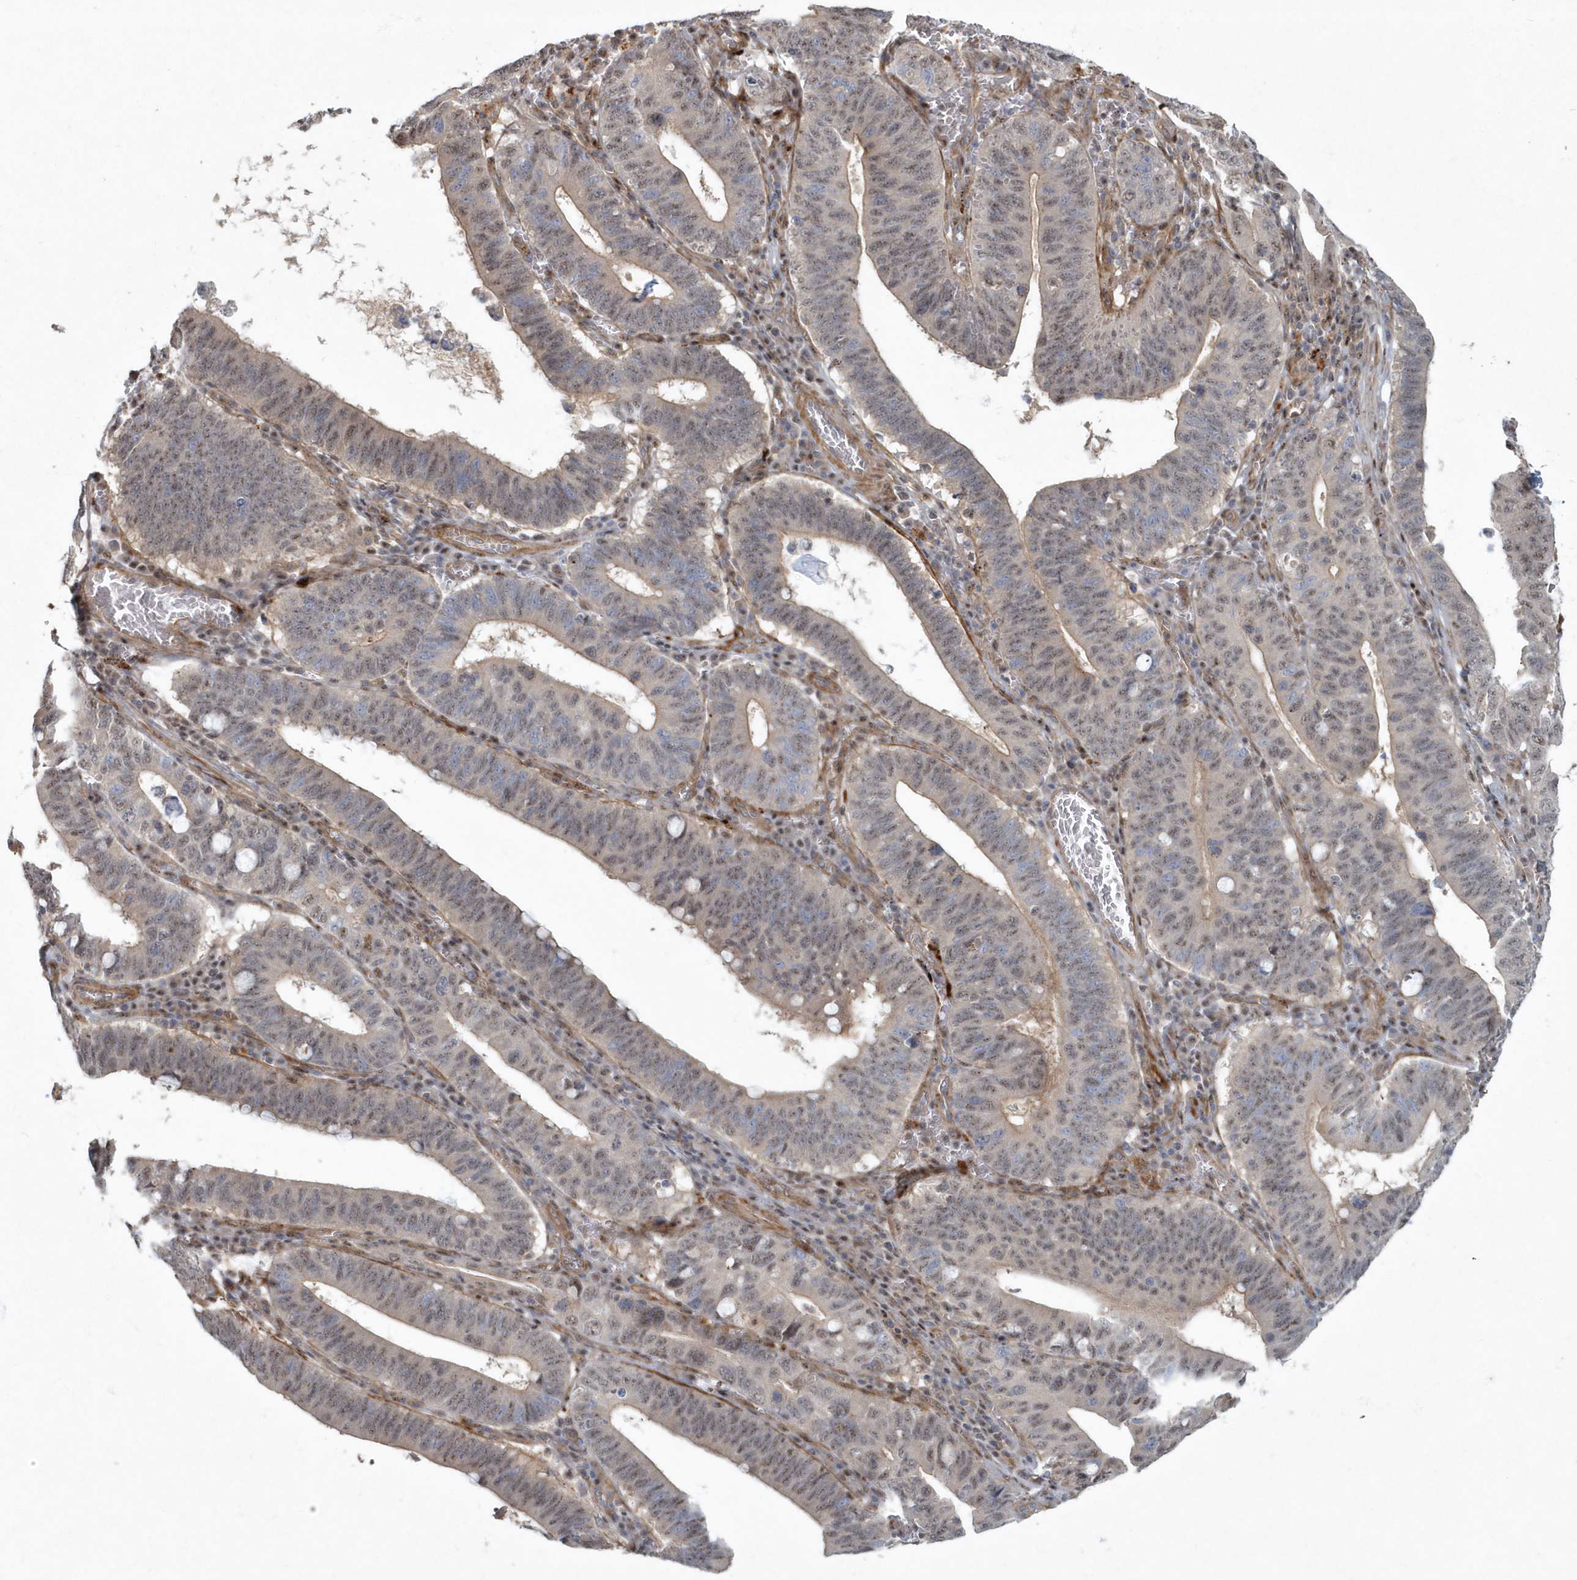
{"staining": {"intensity": "moderate", "quantity": "25%-75%", "location": "cytoplasmic/membranous,nuclear"}, "tissue": "stomach cancer", "cell_type": "Tumor cells", "image_type": "cancer", "snomed": [{"axis": "morphology", "description": "Adenocarcinoma, NOS"}, {"axis": "topography", "description": "Stomach"}, {"axis": "topography", "description": "Gastric cardia"}], "caption": "Immunohistochemical staining of adenocarcinoma (stomach) reveals moderate cytoplasmic/membranous and nuclear protein positivity in approximately 25%-75% of tumor cells.", "gene": "ARHGEF38", "patient": {"sex": "male", "age": 59}}